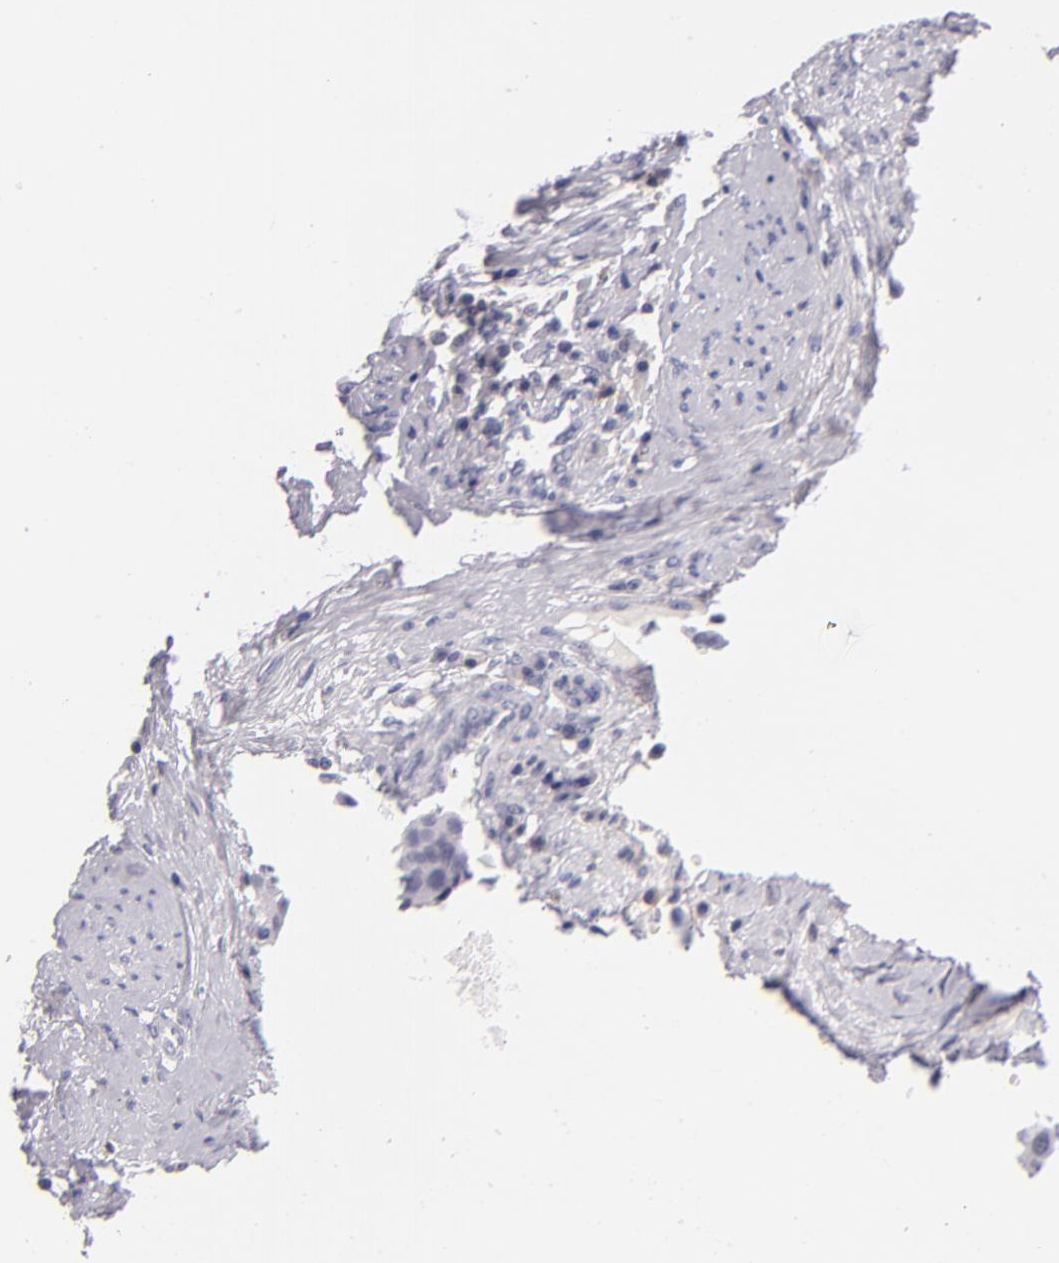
{"staining": {"intensity": "negative", "quantity": "none", "location": "none"}, "tissue": "cervical cancer", "cell_type": "Tumor cells", "image_type": "cancer", "snomed": [{"axis": "morphology", "description": "Squamous cell carcinoma, NOS"}, {"axis": "topography", "description": "Cervix"}], "caption": "The image demonstrates no significant expression in tumor cells of cervical cancer (squamous cell carcinoma).", "gene": "CD48", "patient": {"sex": "female", "age": 41}}